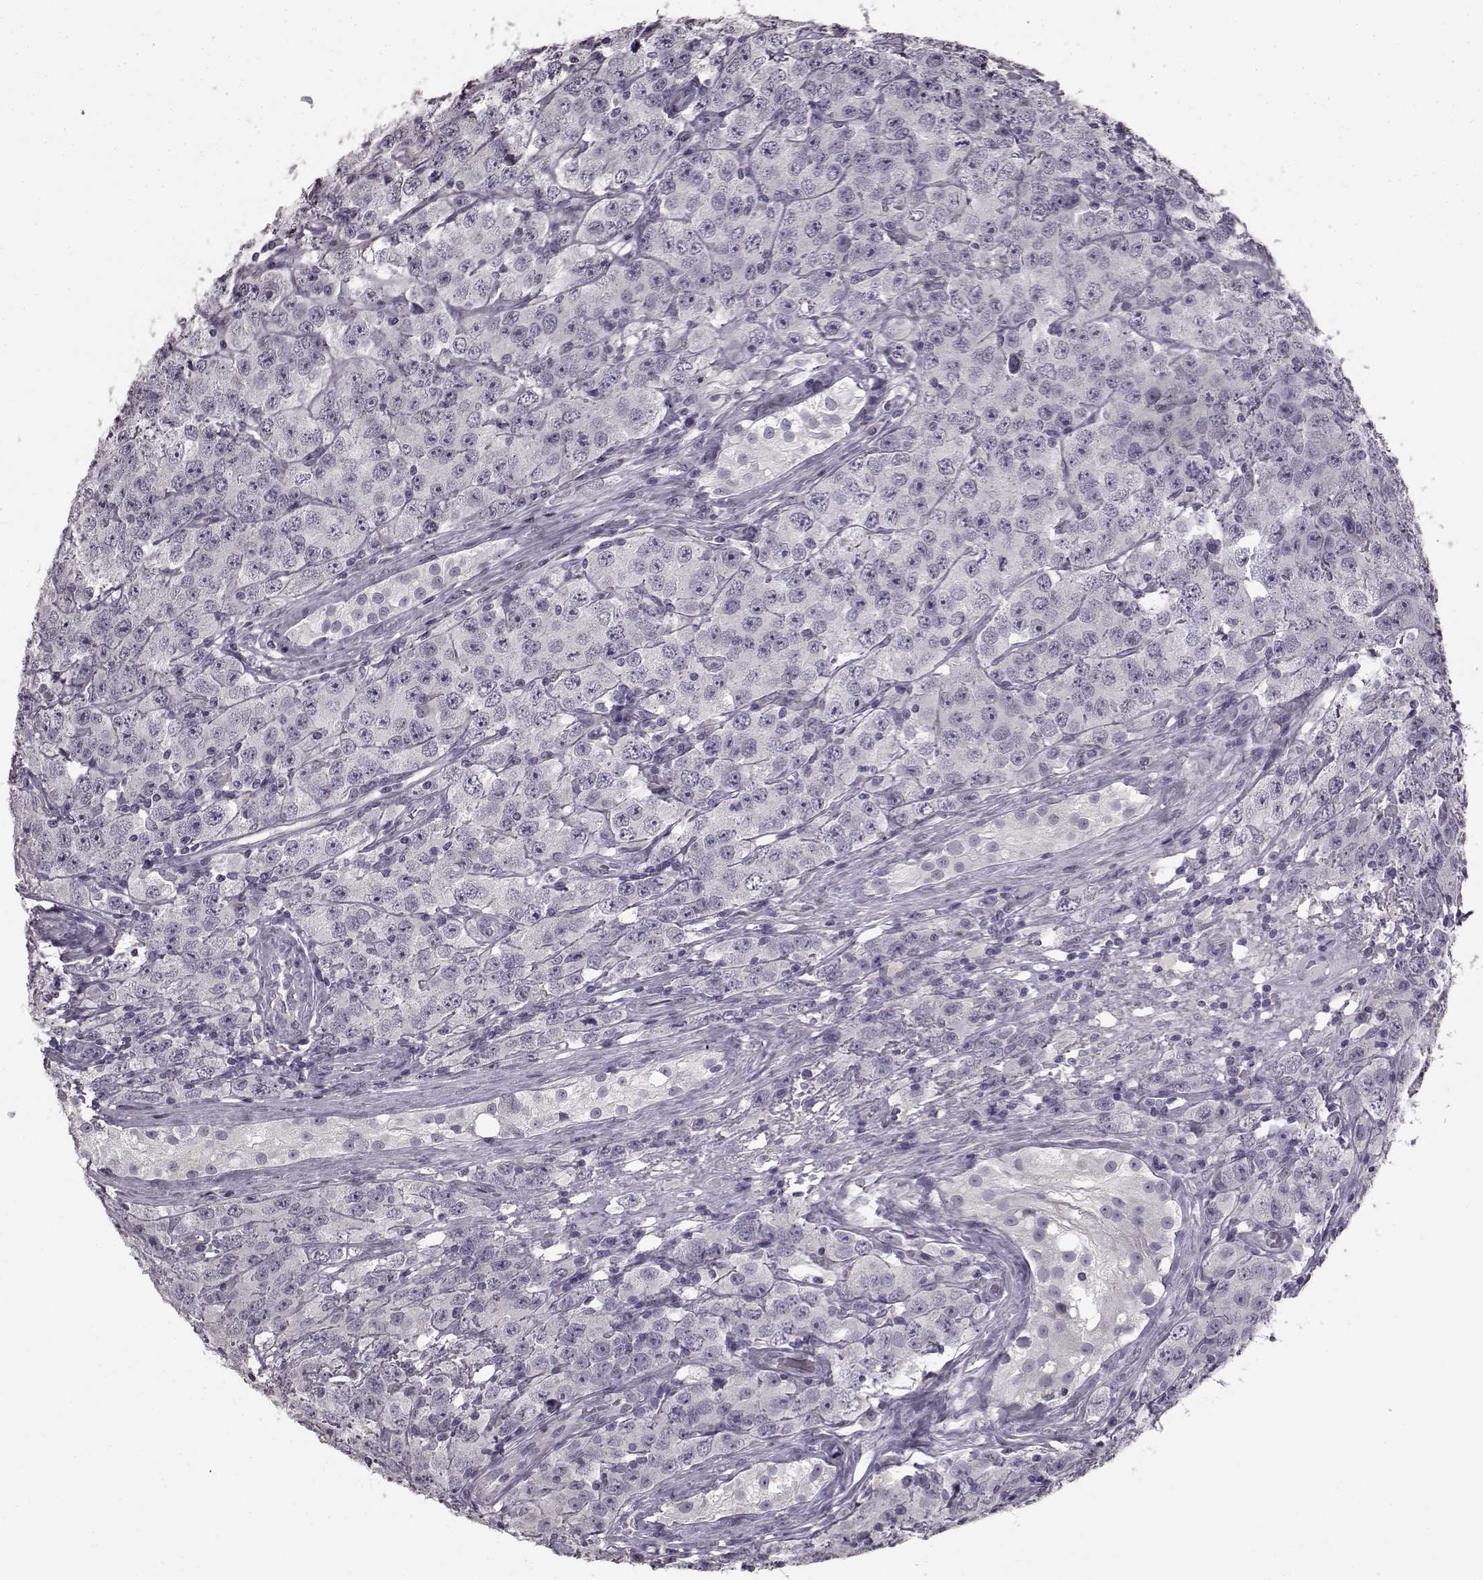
{"staining": {"intensity": "negative", "quantity": "none", "location": "none"}, "tissue": "testis cancer", "cell_type": "Tumor cells", "image_type": "cancer", "snomed": [{"axis": "morphology", "description": "Seminoma, NOS"}, {"axis": "topography", "description": "Testis"}], "caption": "Immunohistochemistry histopathology image of human testis cancer (seminoma) stained for a protein (brown), which shows no staining in tumor cells.", "gene": "LHB", "patient": {"sex": "male", "age": 52}}